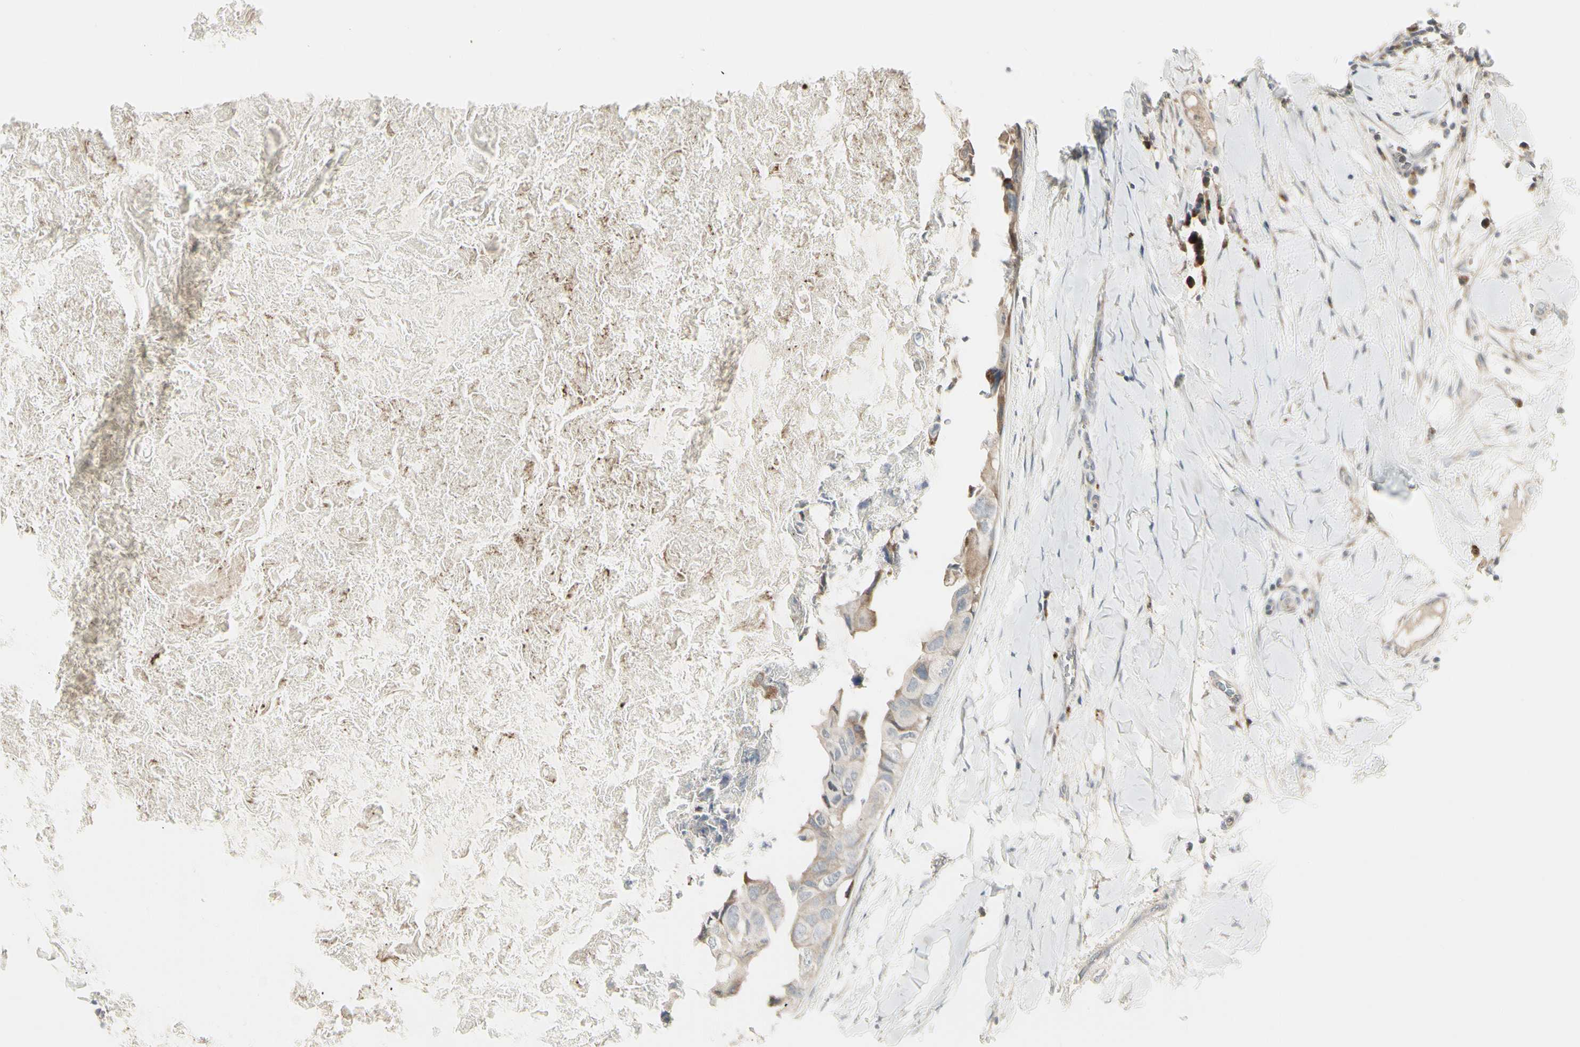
{"staining": {"intensity": "weak", "quantity": "25%-75%", "location": "cytoplasmic/membranous"}, "tissue": "breast cancer", "cell_type": "Tumor cells", "image_type": "cancer", "snomed": [{"axis": "morphology", "description": "Duct carcinoma"}, {"axis": "topography", "description": "Breast"}], "caption": "Brown immunohistochemical staining in human breast infiltrating ductal carcinoma reveals weak cytoplasmic/membranous positivity in about 25%-75% of tumor cells.", "gene": "GRN", "patient": {"sex": "female", "age": 40}}